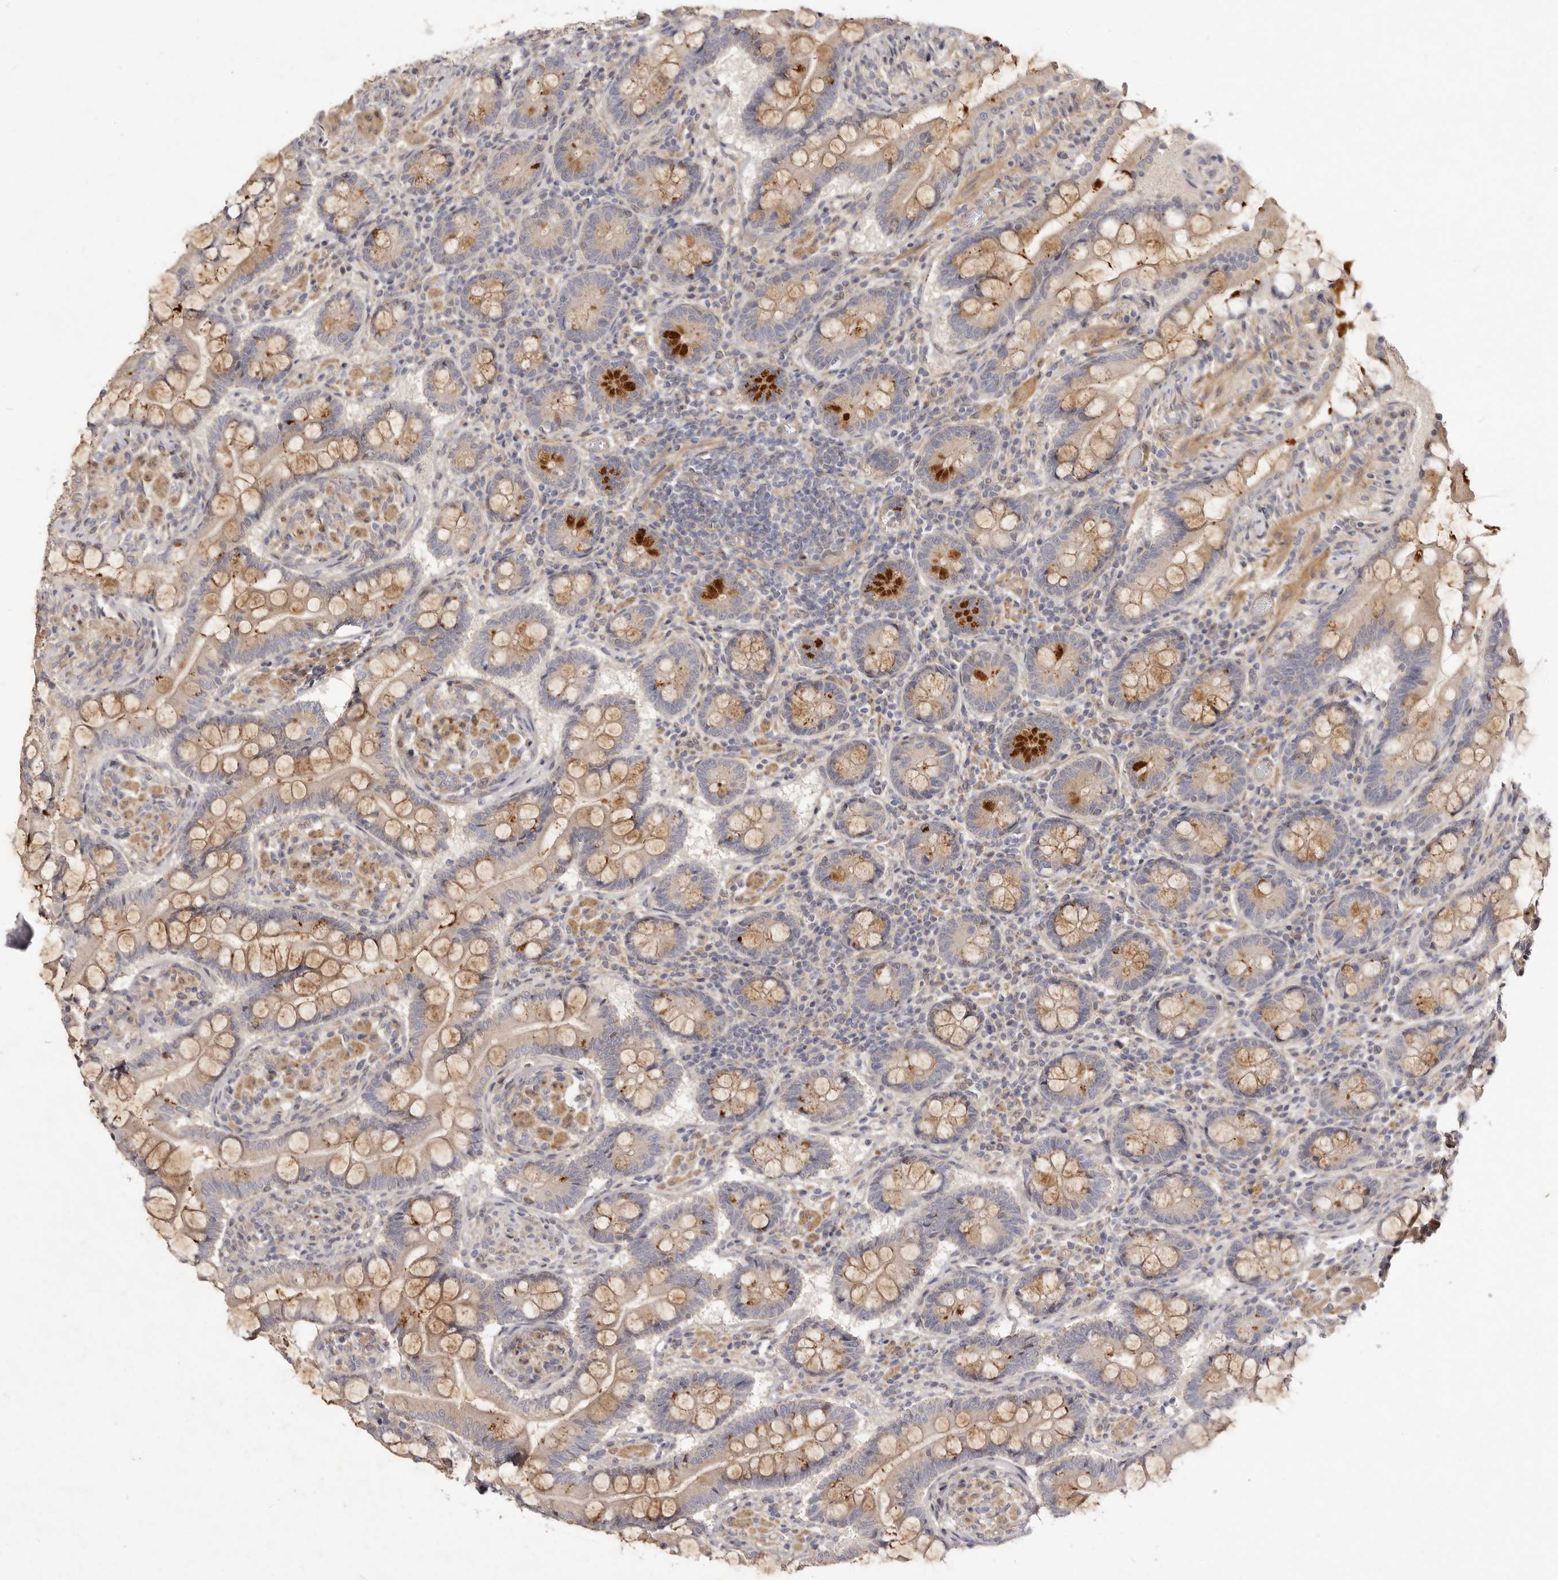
{"staining": {"intensity": "strong", "quantity": "<25%", "location": "cytoplasmic/membranous"}, "tissue": "small intestine", "cell_type": "Glandular cells", "image_type": "normal", "snomed": [{"axis": "morphology", "description": "Normal tissue, NOS"}, {"axis": "topography", "description": "Small intestine"}], "caption": "Immunohistochemistry photomicrograph of unremarkable human small intestine stained for a protein (brown), which shows medium levels of strong cytoplasmic/membranous expression in approximately <25% of glandular cells.", "gene": "ADAMTS9", "patient": {"sex": "male", "age": 41}}